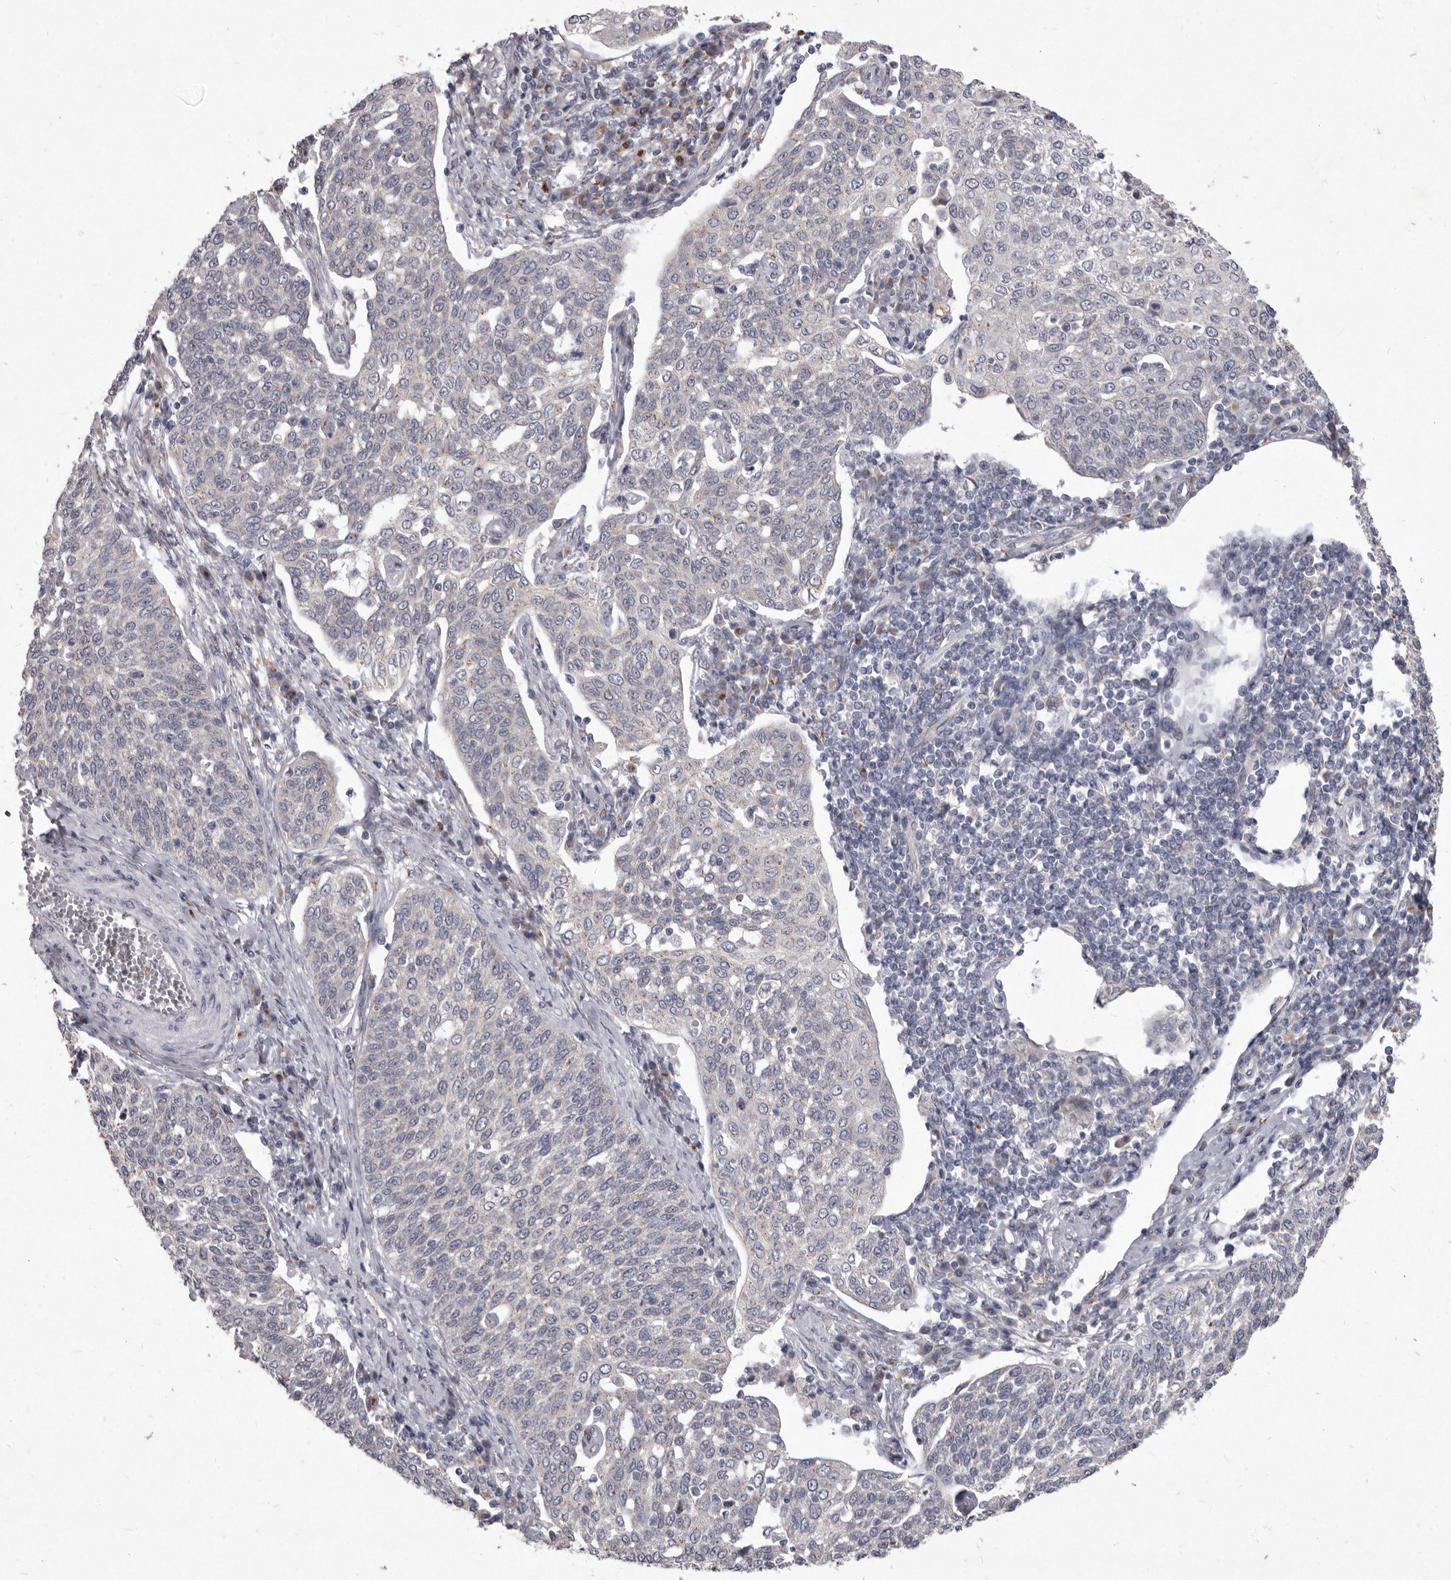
{"staining": {"intensity": "negative", "quantity": "none", "location": "none"}, "tissue": "cervical cancer", "cell_type": "Tumor cells", "image_type": "cancer", "snomed": [{"axis": "morphology", "description": "Squamous cell carcinoma, NOS"}, {"axis": "topography", "description": "Cervix"}], "caption": "The photomicrograph exhibits no significant staining in tumor cells of cervical cancer (squamous cell carcinoma). (DAB immunohistochemistry (IHC) with hematoxylin counter stain).", "gene": "P2RX6", "patient": {"sex": "female", "age": 34}}